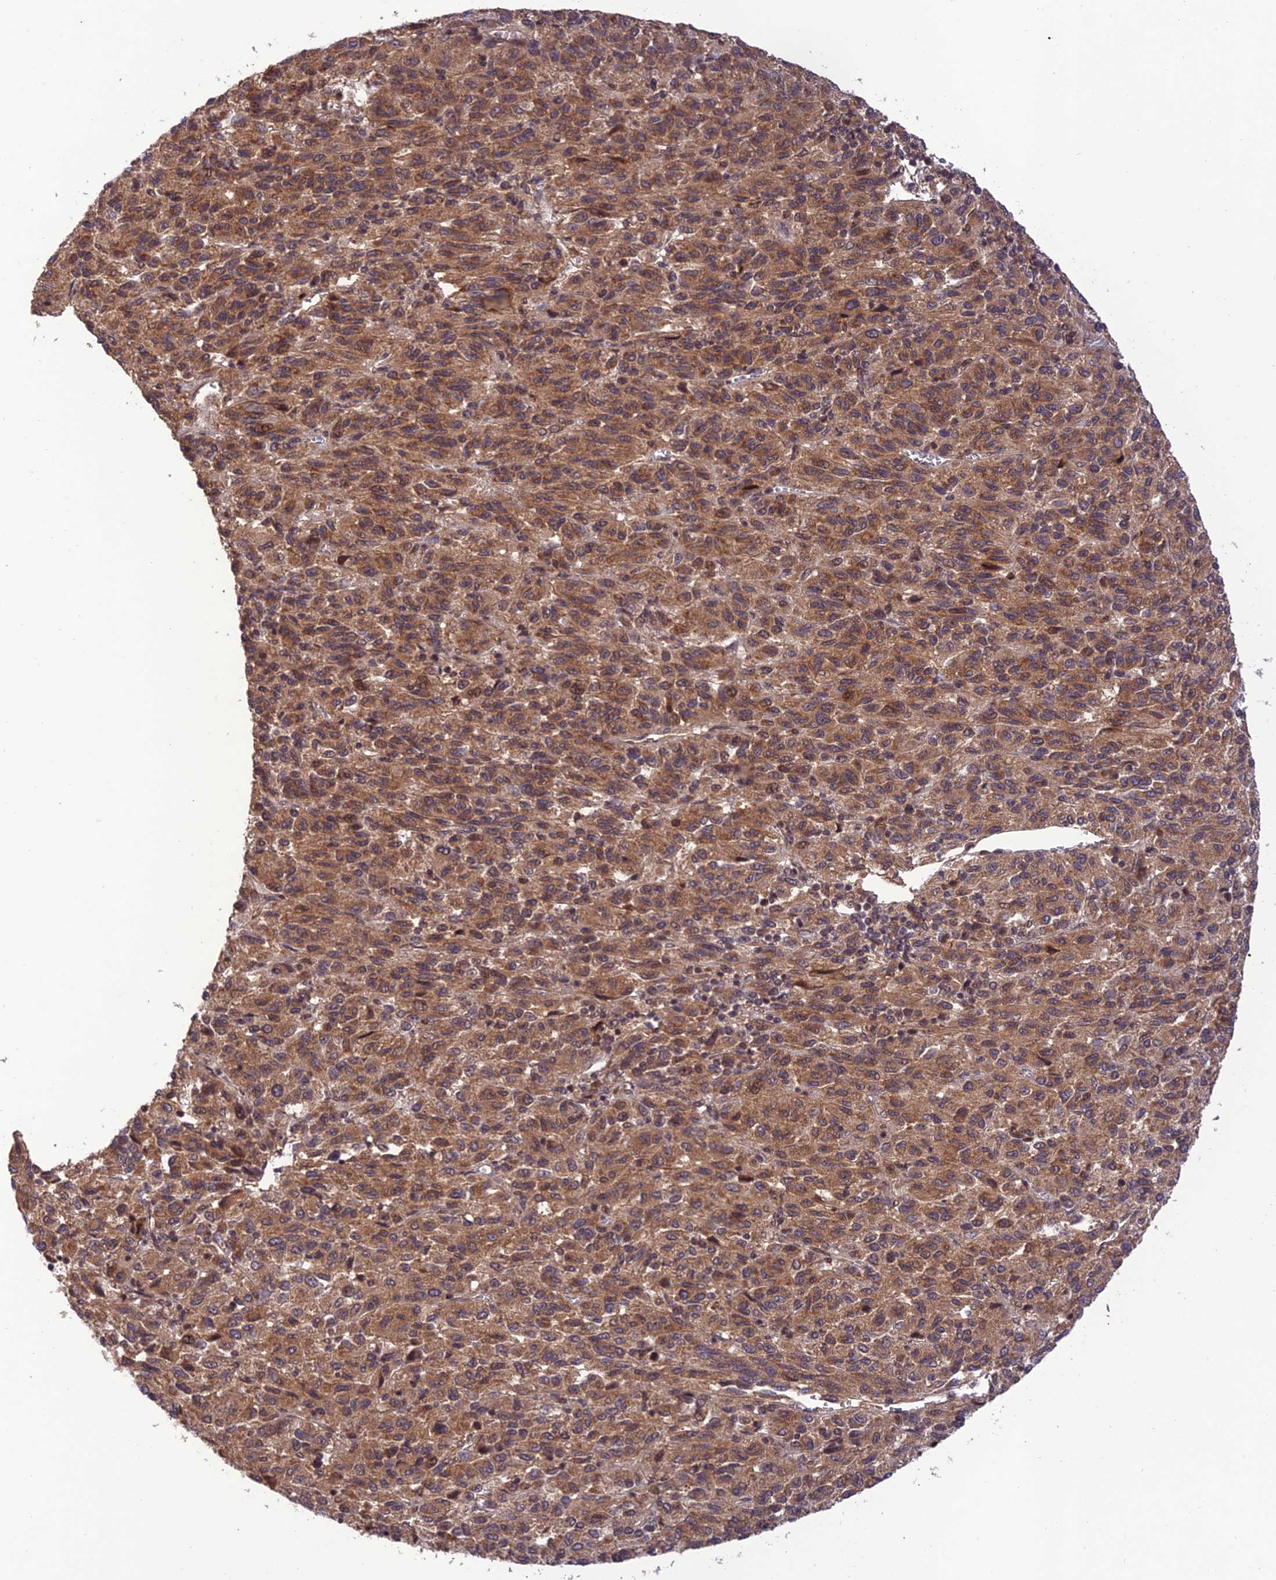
{"staining": {"intensity": "moderate", "quantity": ">75%", "location": "cytoplasmic/membranous,nuclear"}, "tissue": "melanoma", "cell_type": "Tumor cells", "image_type": "cancer", "snomed": [{"axis": "morphology", "description": "Malignant melanoma, Metastatic site"}, {"axis": "topography", "description": "Lung"}], "caption": "Malignant melanoma (metastatic site) was stained to show a protein in brown. There is medium levels of moderate cytoplasmic/membranous and nuclear staining in approximately >75% of tumor cells.", "gene": "REV1", "patient": {"sex": "male", "age": 64}}